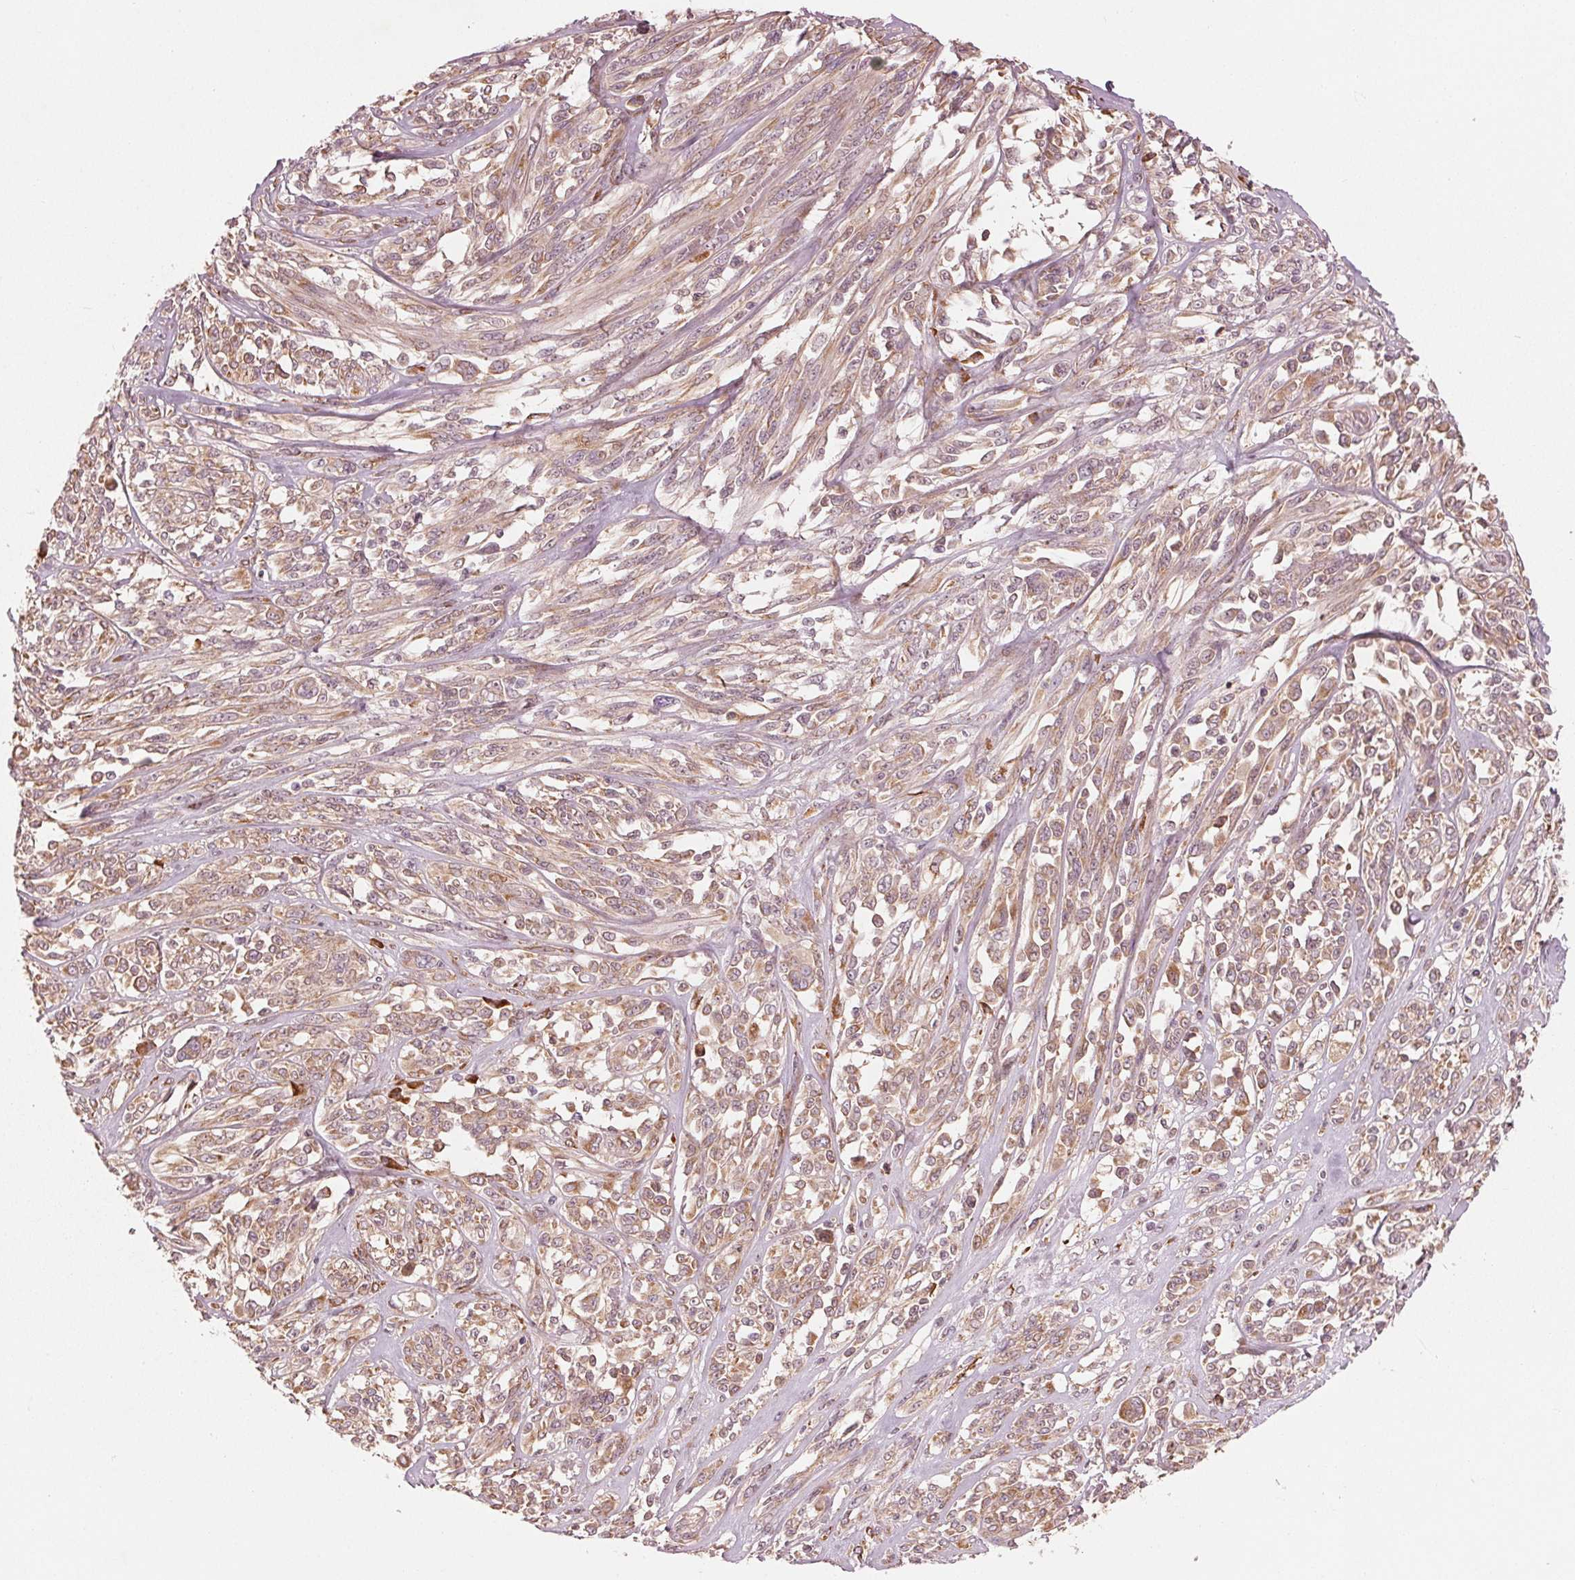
{"staining": {"intensity": "weak", "quantity": ">75%", "location": "cytoplasmic/membranous"}, "tissue": "melanoma", "cell_type": "Tumor cells", "image_type": "cancer", "snomed": [{"axis": "morphology", "description": "Malignant melanoma, NOS"}, {"axis": "topography", "description": "Skin"}], "caption": "A low amount of weak cytoplasmic/membranous expression is identified in about >75% of tumor cells in malignant melanoma tissue. The staining is performed using DAB (3,3'-diaminobenzidine) brown chromogen to label protein expression. The nuclei are counter-stained blue using hematoxylin.", "gene": "CMIP", "patient": {"sex": "female", "age": 91}}